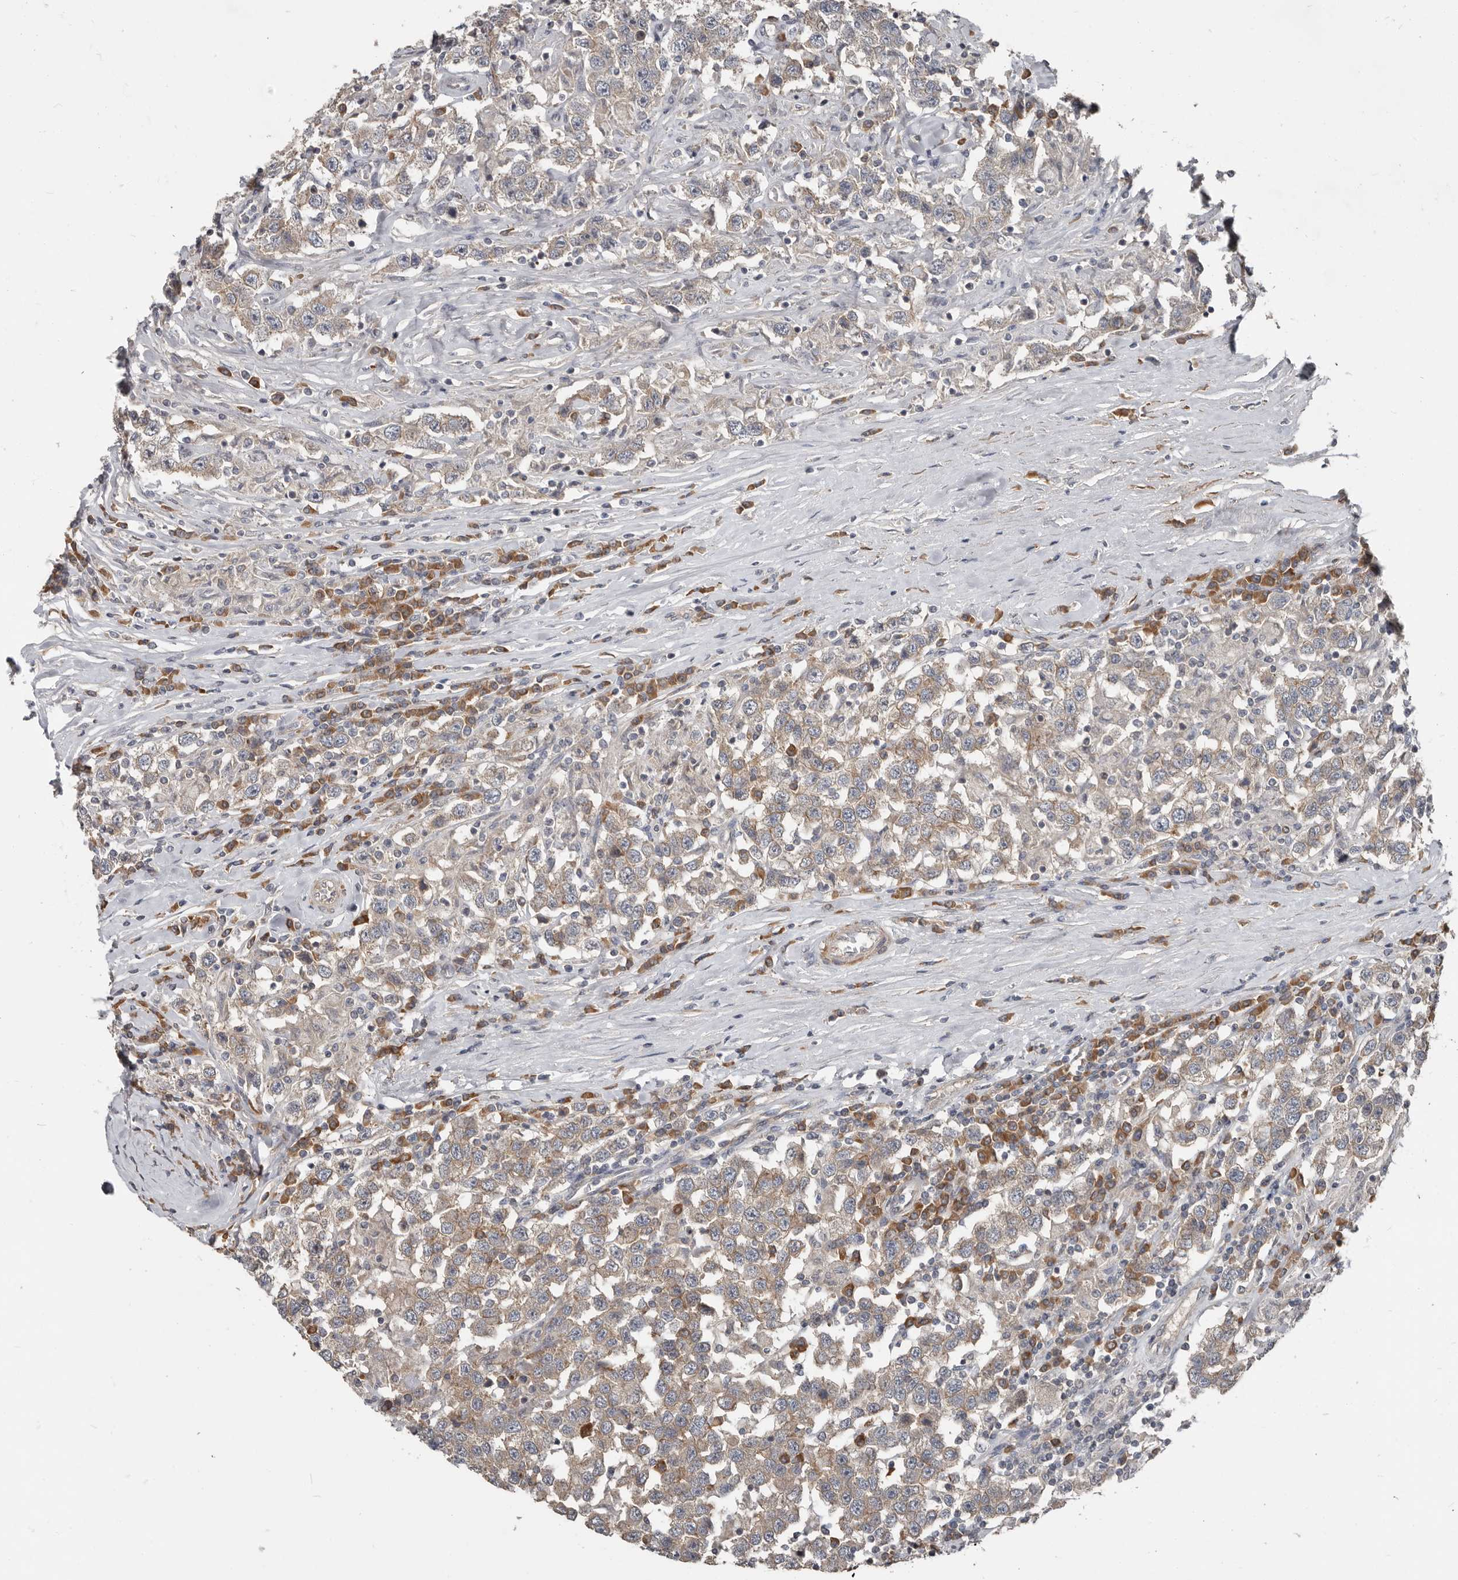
{"staining": {"intensity": "weak", "quantity": ">75%", "location": "cytoplasmic/membranous"}, "tissue": "testis cancer", "cell_type": "Tumor cells", "image_type": "cancer", "snomed": [{"axis": "morphology", "description": "Seminoma, NOS"}, {"axis": "topography", "description": "Testis"}], "caption": "Testis cancer stained for a protein (brown) shows weak cytoplasmic/membranous positive staining in about >75% of tumor cells.", "gene": "AKNAD1", "patient": {"sex": "male", "age": 41}}